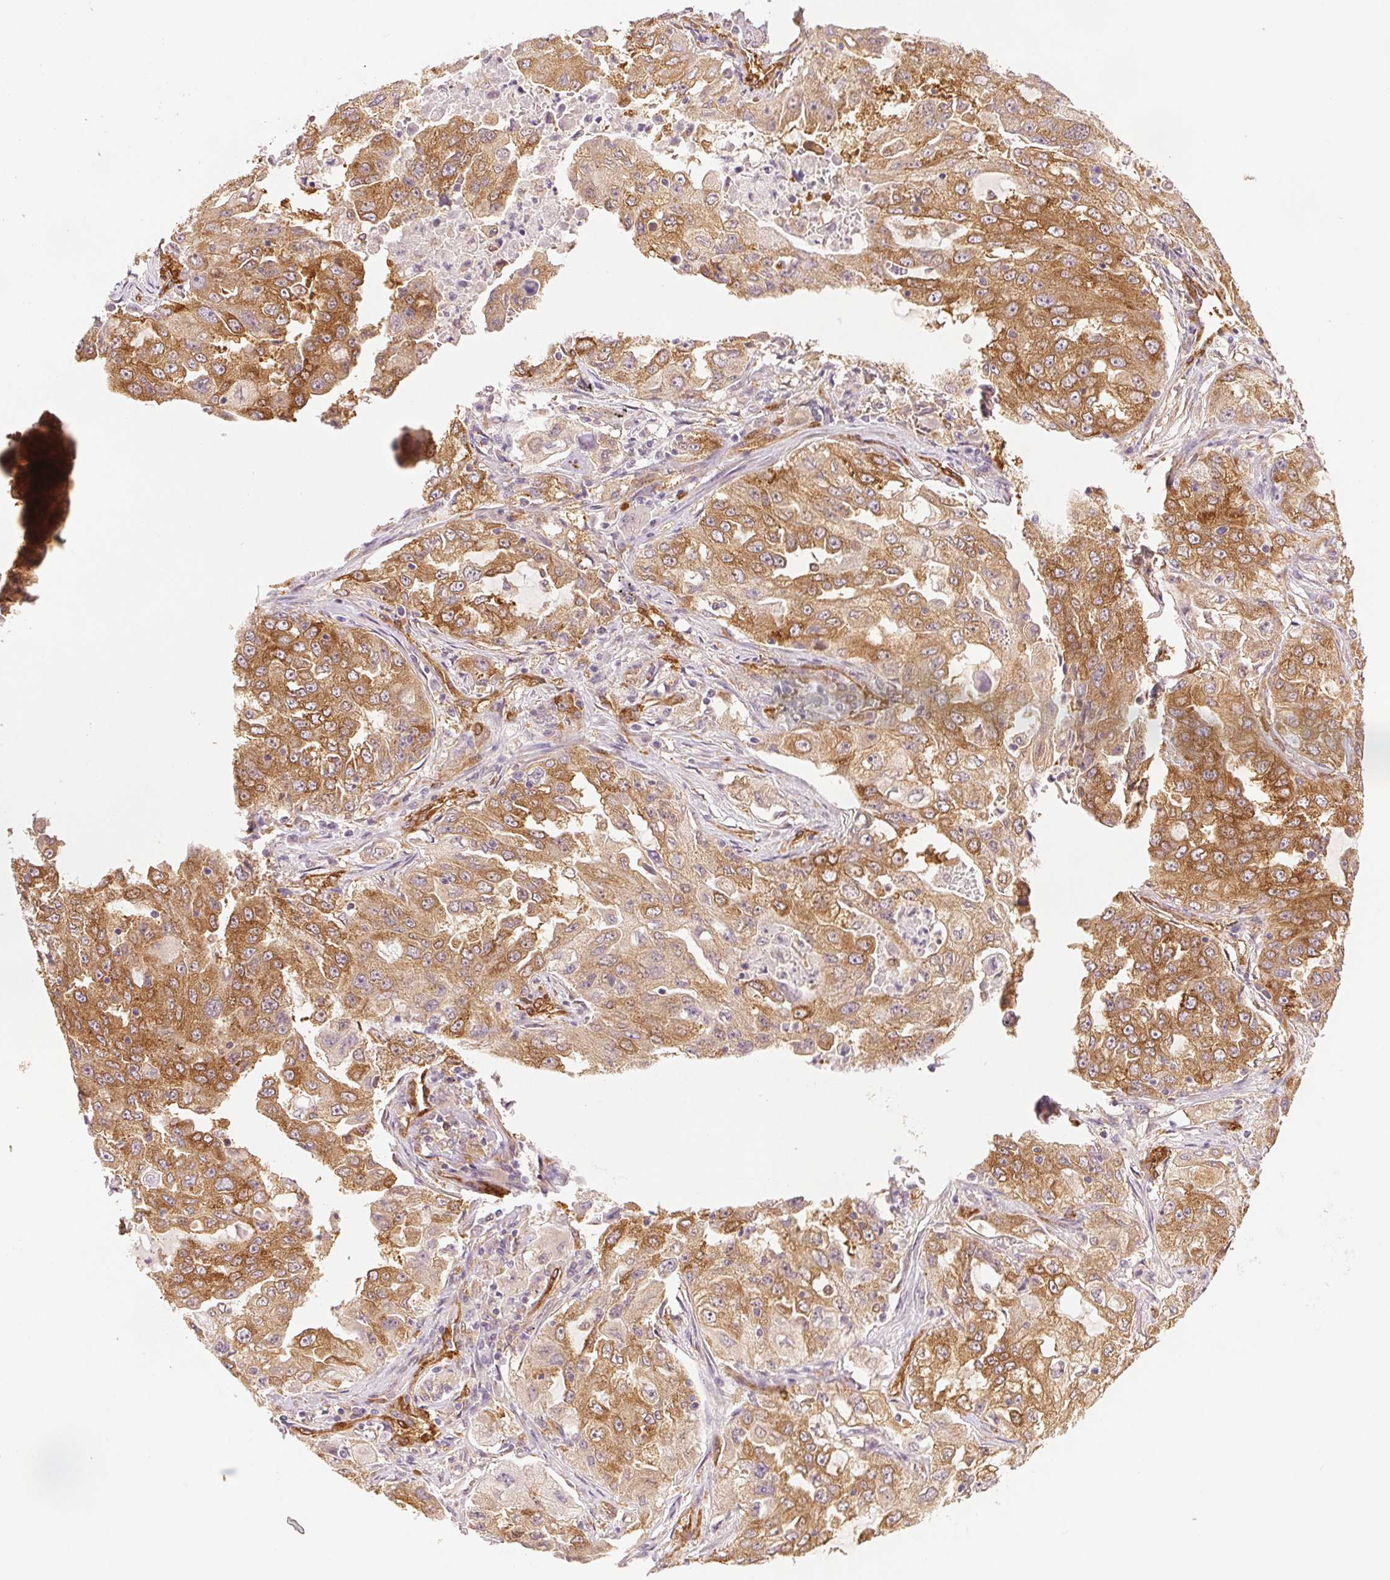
{"staining": {"intensity": "moderate", "quantity": ">75%", "location": "cytoplasmic/membranous"}, "tissue": "lung cancer", "cell_type": "Tumor cells", "image_type": "cancer", "snomed": [{"axis": "morphology", "description": "Adenocarcinoma, NOS"}, {"axis": "topography", "description": "Lung"}], "caption": "Moderate cytoplasmic/membranous protein expression is identified in about >75% of tumor cells in lung cancer (adenocarcinoma).", "gene": "DIAPH2", "patient": {"sex": "female", "age": 61}}